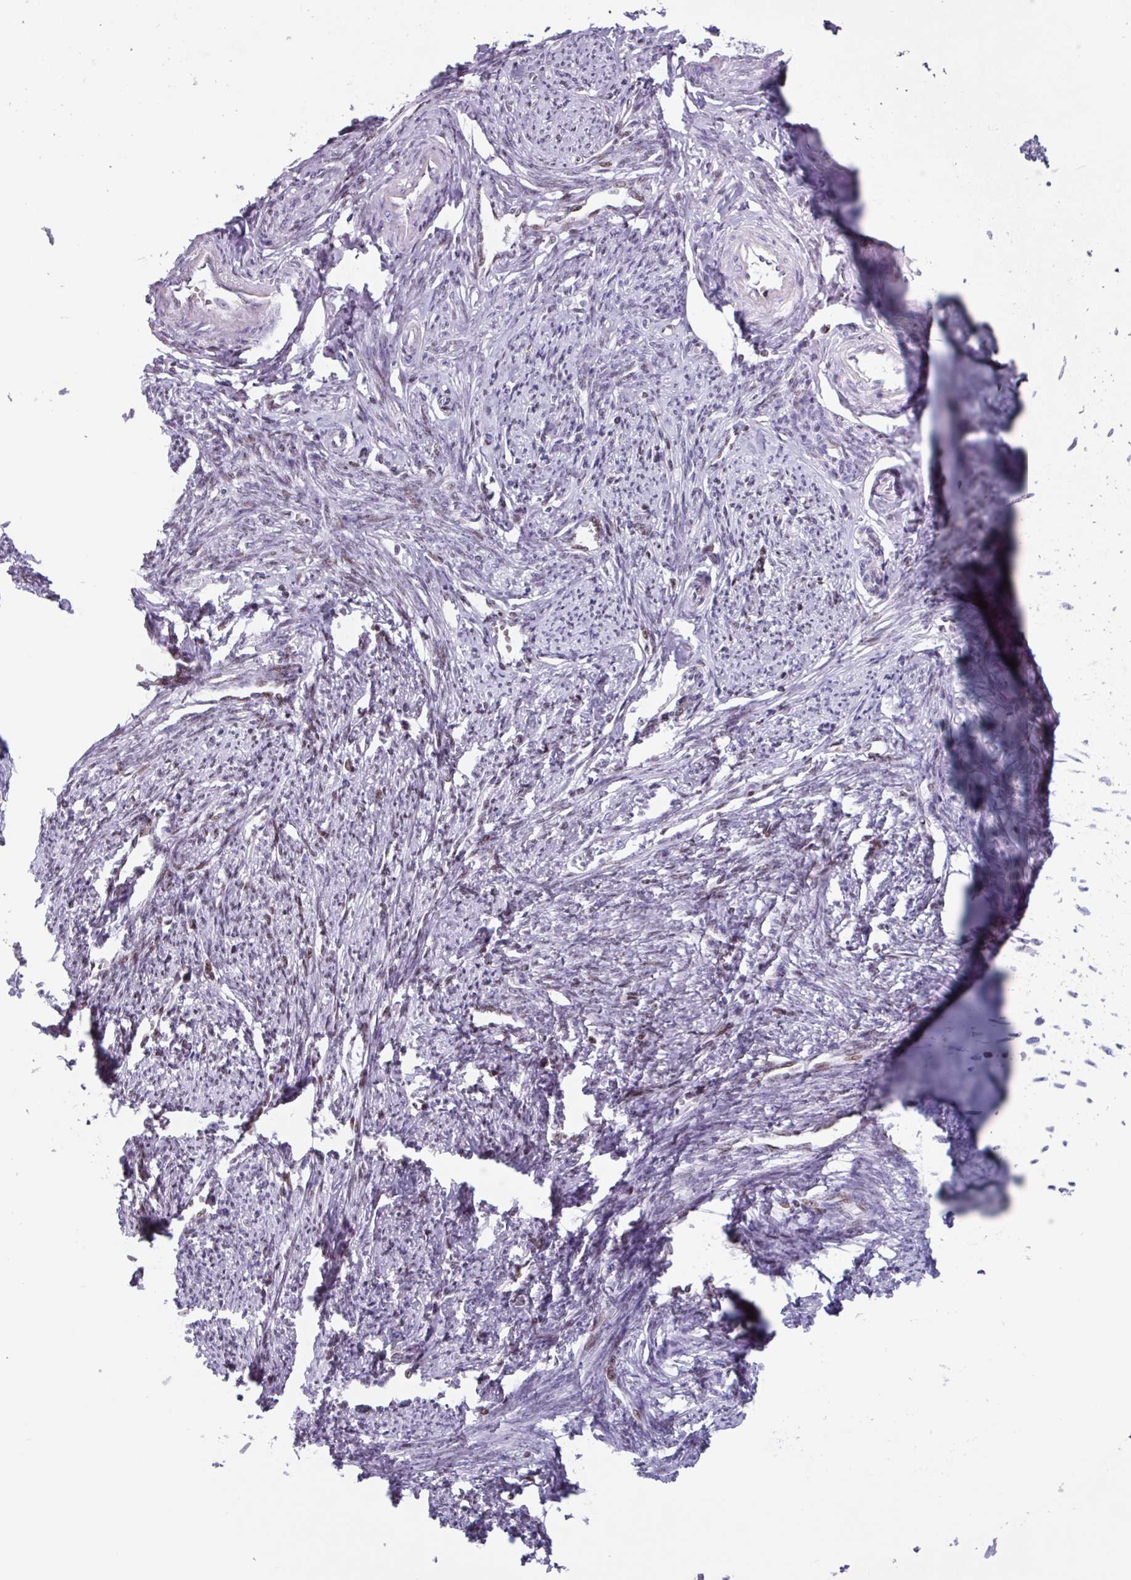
{"staining": {"intensity": "negative", "quantity": "none", "location": "none"}, "tissue": "smooth muscle", "cell_type": "Smooth muscle cells", "image_type": "normal", "snomed": [{"axis": "morphology", "description": "Normal tissue, NOS"}, {"axis": "topography", "description": "Smooth muscle"}, {"axis": "topography", "description": "Uterus"}], "caption": "The photomicrograph reveals no staining of smooth muscle cells in benign smooth muscle. (DAB immunohistochemistry (IHC) with hematoxylin counter stain).", "gene": "ZNF575", "patient": {"sex": "female", "age": 59}}